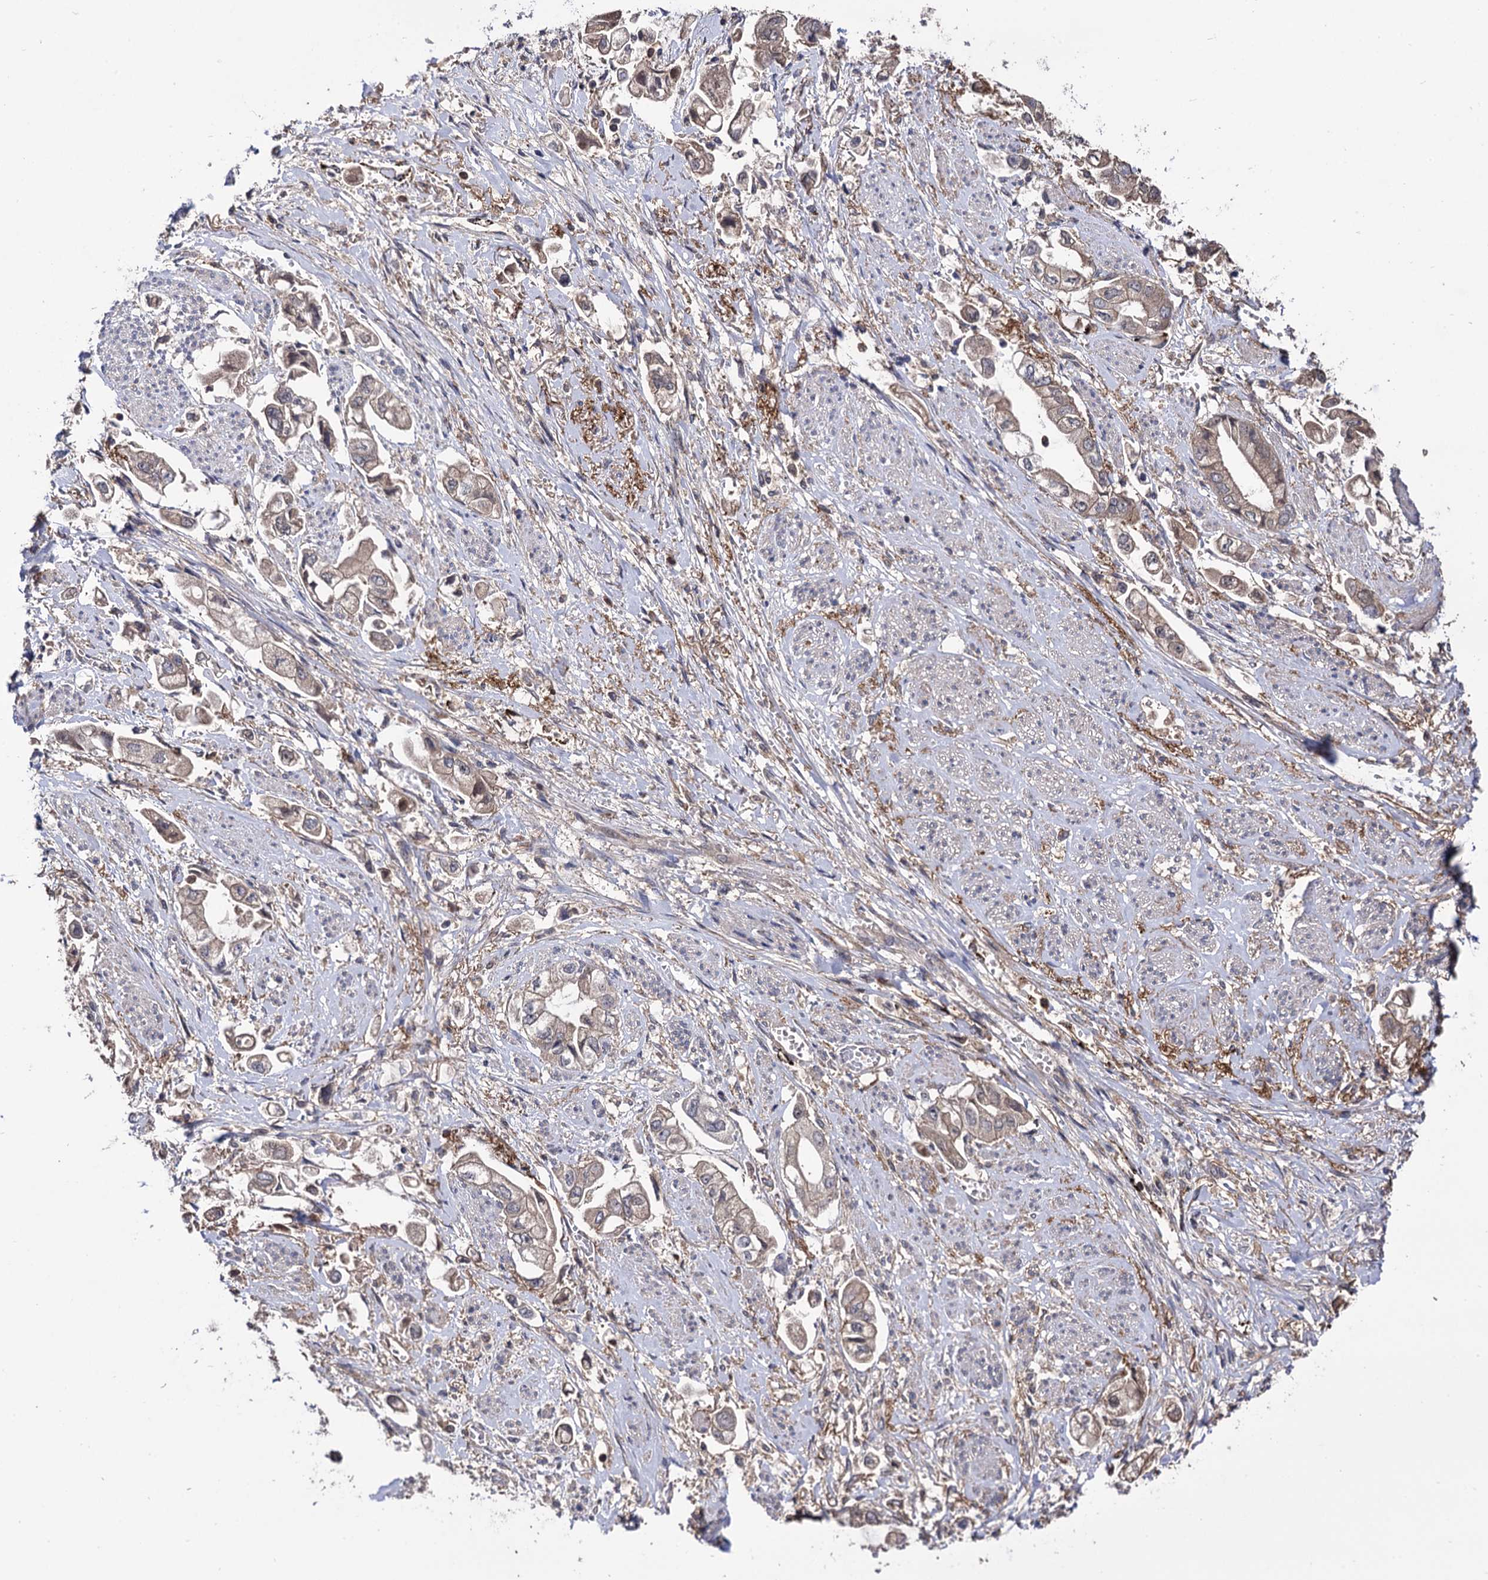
{"staining": {"intensity": "weak", "quantity": "25%-75%", "location": "cytoplasmic/membranous"}, "tissue": "stomach cancer", "cell_type": "Tumor cells", "image_type": "cancer", "snomed": [{"axis": "morphology", "description": "Adenocarcinoma, NOS"}, {"axis": "topography", "description": "Stomach"}], "caption": "The immunohistochemical stain highlights weak cytoplasmic/membranous expression in tumor cells of stomach adenocarcinoma tissue.", "gene": "MICAL2", "patient": {"sex": "male", "age": 62}}